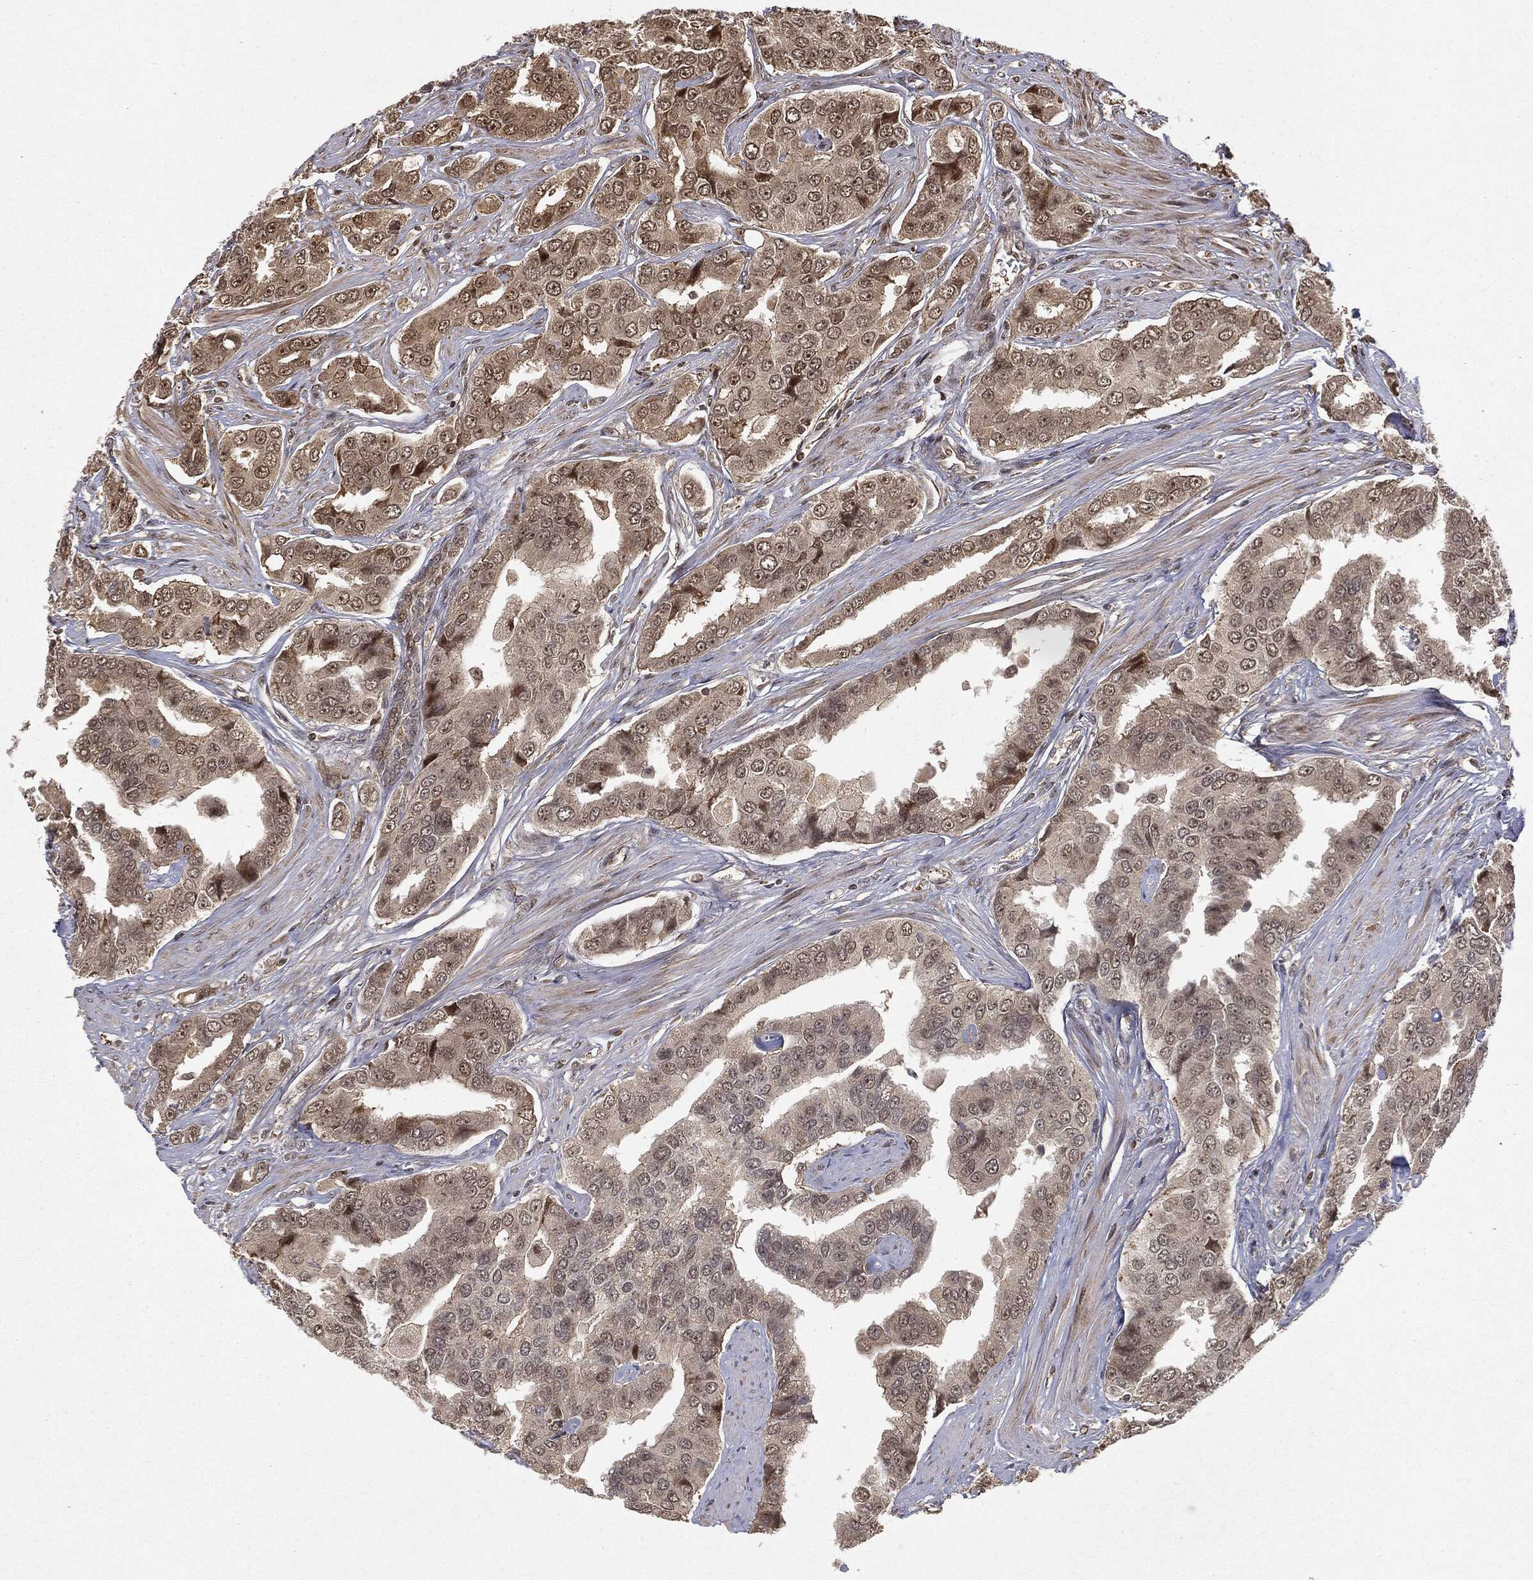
{"staining": {"intensity": "moderate", "quantity": "25%-75%", "location": "cytoplasmic/membranous,nuclear"}, "tissue": "prostate cancer", "cell_type": "Tumor cells", "image_type": "cancer", "snomed": [{"axis": "morphology", "description": "Adenocarcinoma, NOS"}, {"axis": "topography", "description": "Prostate and seminal vesicle, NOS"}, {"axis": "topography", "description": "Prostate"}], "caption": "Approximately 25%-75% of tumor cells in prostate adenocarcinoma demonstrate moderate cytoplasmic/membranous and nuclear protein expression as visualized by brown immunohistochemical staining.", "gene": "ZNHIT6", "patient": {"sex": "male", "age": 69}}